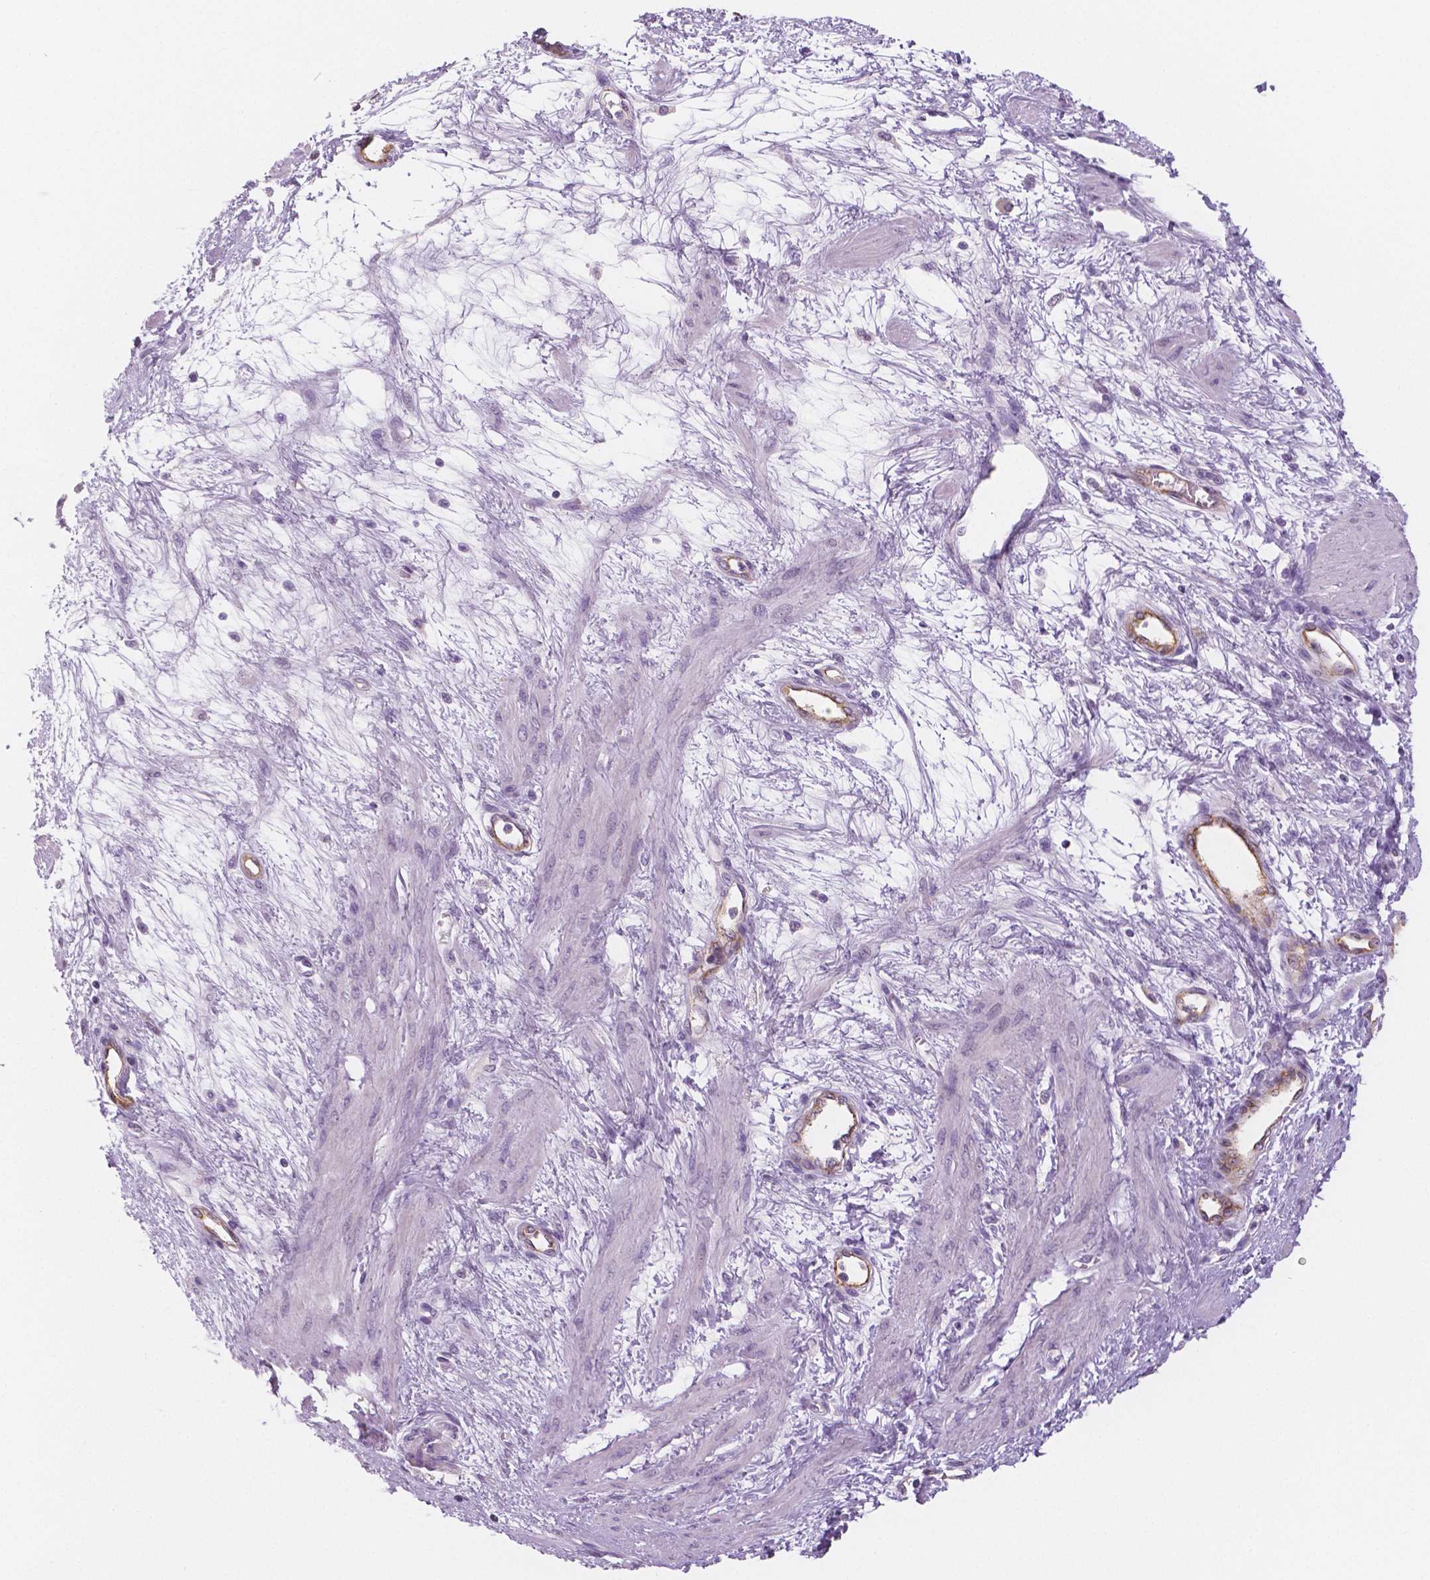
{"staining": {"intensity": "negative", "quantity": "none", "location": "none"}, "tissue": "smooth muscle", "cell_type": "Smooth muscle cells", "image_type": "normal", "snomed": [{"axis": "morphology", "description": "Normal tissue, NOS"}, {"axis": "topography", "description": "Smooth muscle"}, {"axis": "topography", "description": "Uterus"}], "caption": "The photomicrograph demonstrates no significant staining in smooth muscle cells of smooth muscle. (DAB (3,3'-diaminobenzidine) IHC with hematoxylin counter stain).", "gene": "TSPAN7", "patient": {"sex": "female", "age": 39}}